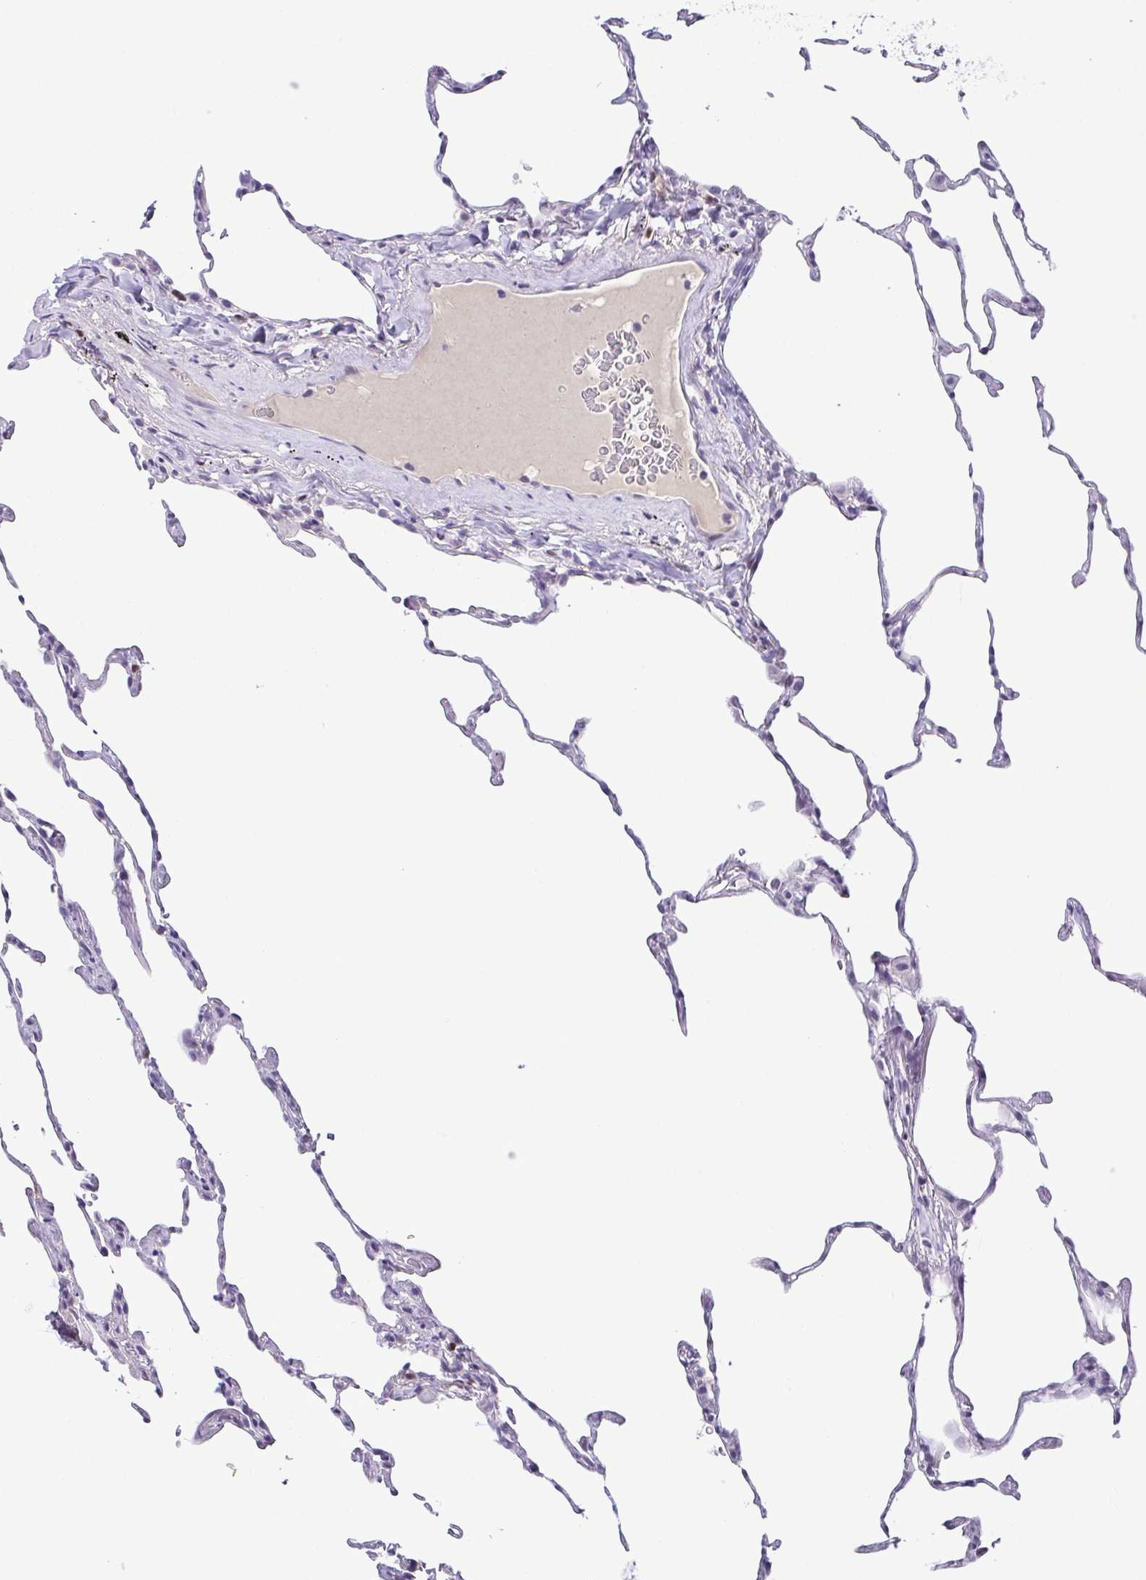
{"staining": {"intensity": "negative", "quantity": "none", "location": "none"}, "tissue": "lung", "cell_type": "Alveolar cells", "image_type": "normal", "snomed": [{"axis": "morphology", "description": "Normal tissue, NOS"}, {"axis": "topography", "description": "Lung"}], "caption": "Image shows no protein expression in alveolar cells of unremarkable lung. (Stains: DAB (3,3'-diaminobenzidine) immunohistochemistry with hematoxylin counter stain, Microscopy: brightfield microscopy at high magnification).", "gene": "TCF3", "patient": {"sex": "female", "age": 57}}